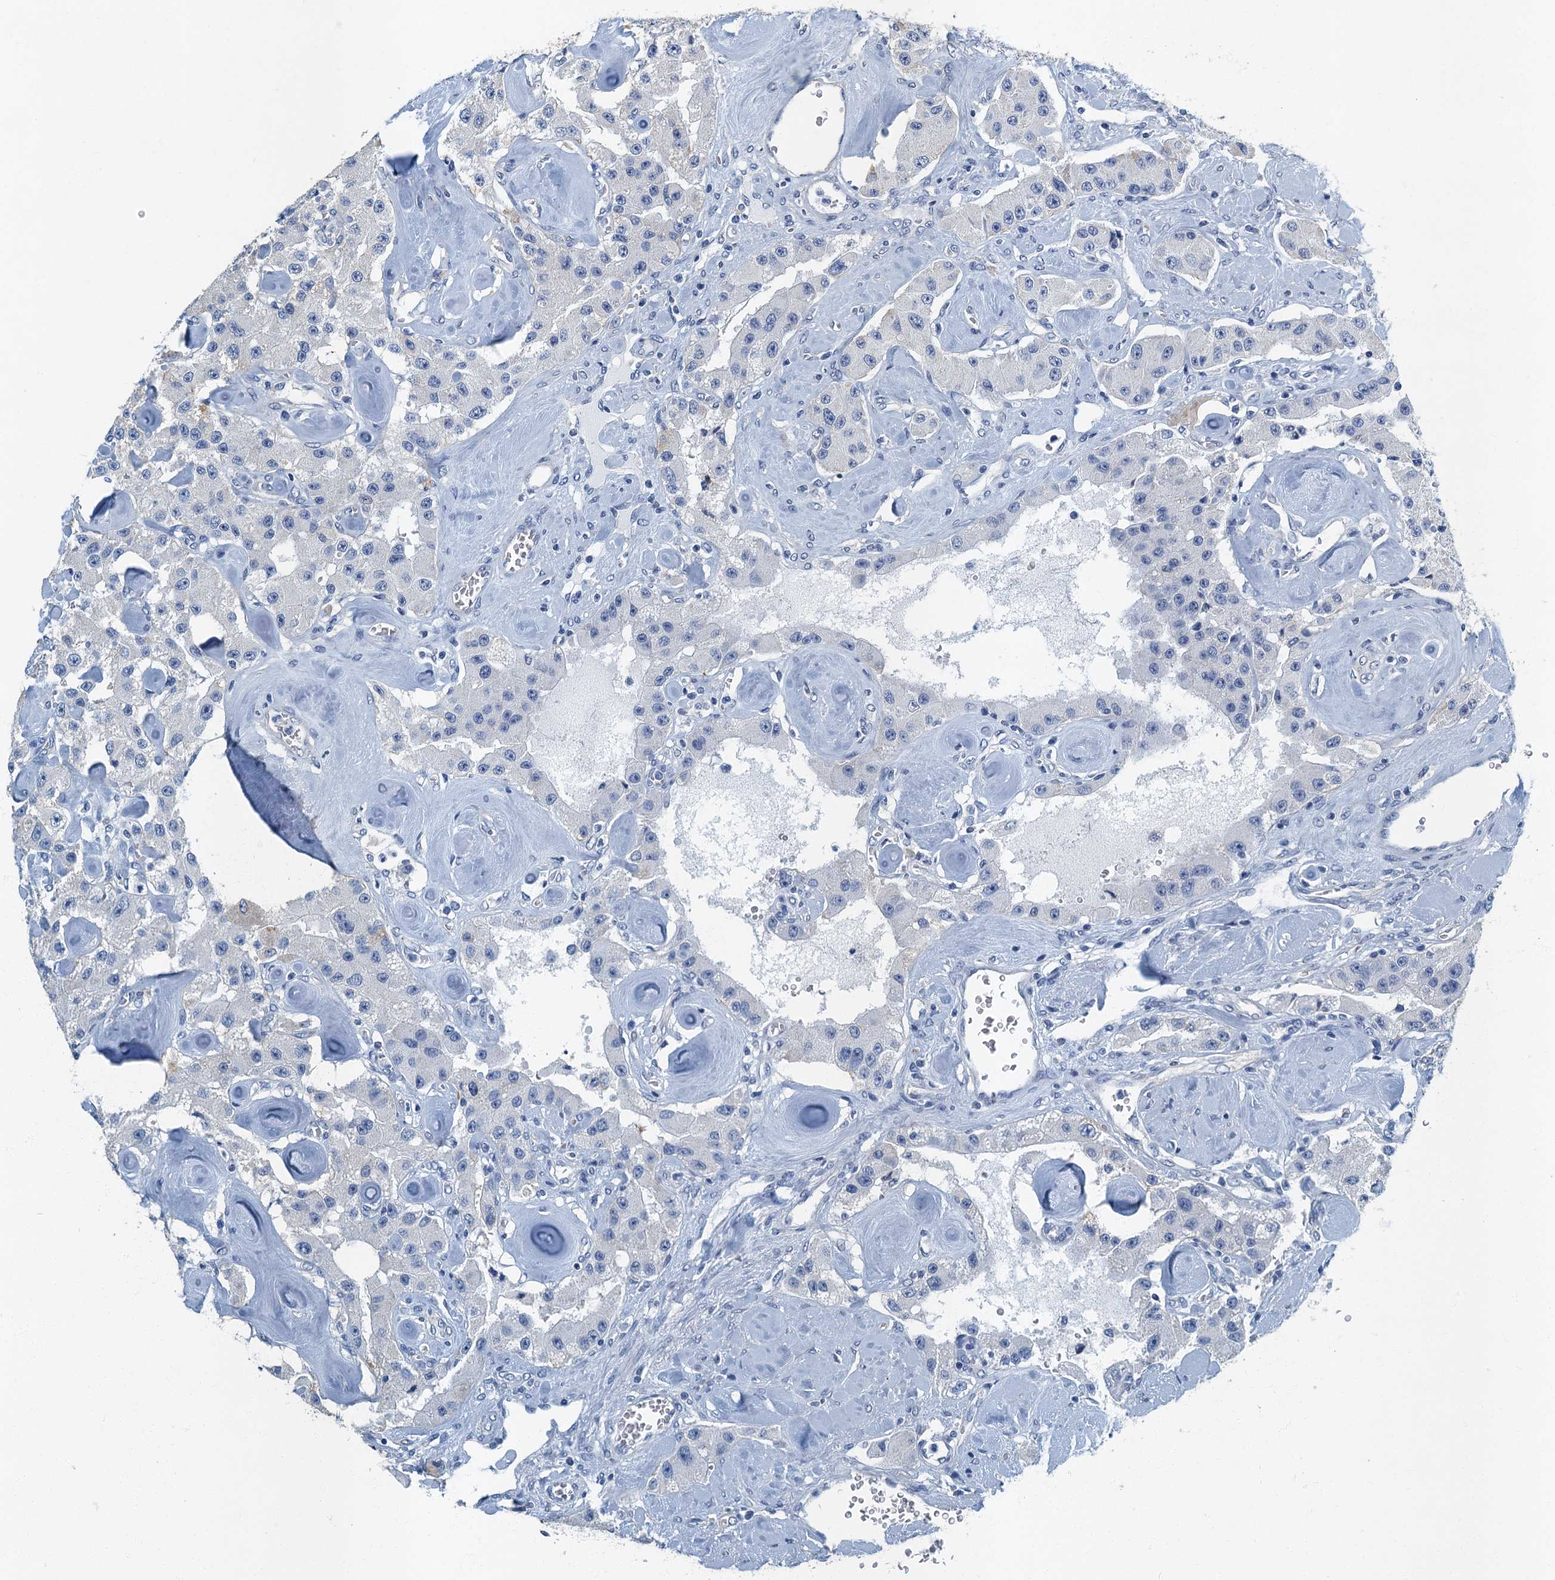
{"staining": {"intensity": "negative", "quantity": "none", "location": "none"}, "tissue": "carcinoid", "cell_type": "Tumor cells", "image_type": "cancer", "snomed": [{"axis": "morphology", "description": "Carcinoid, malignant, NOS"}, {"axis": "topography", "description": "Pancreas"}], "caption": "Tumor cells show no significant staining in carcinoid.", "gene": "GADL1", "patient": {"sex": "male", "age": 41}}